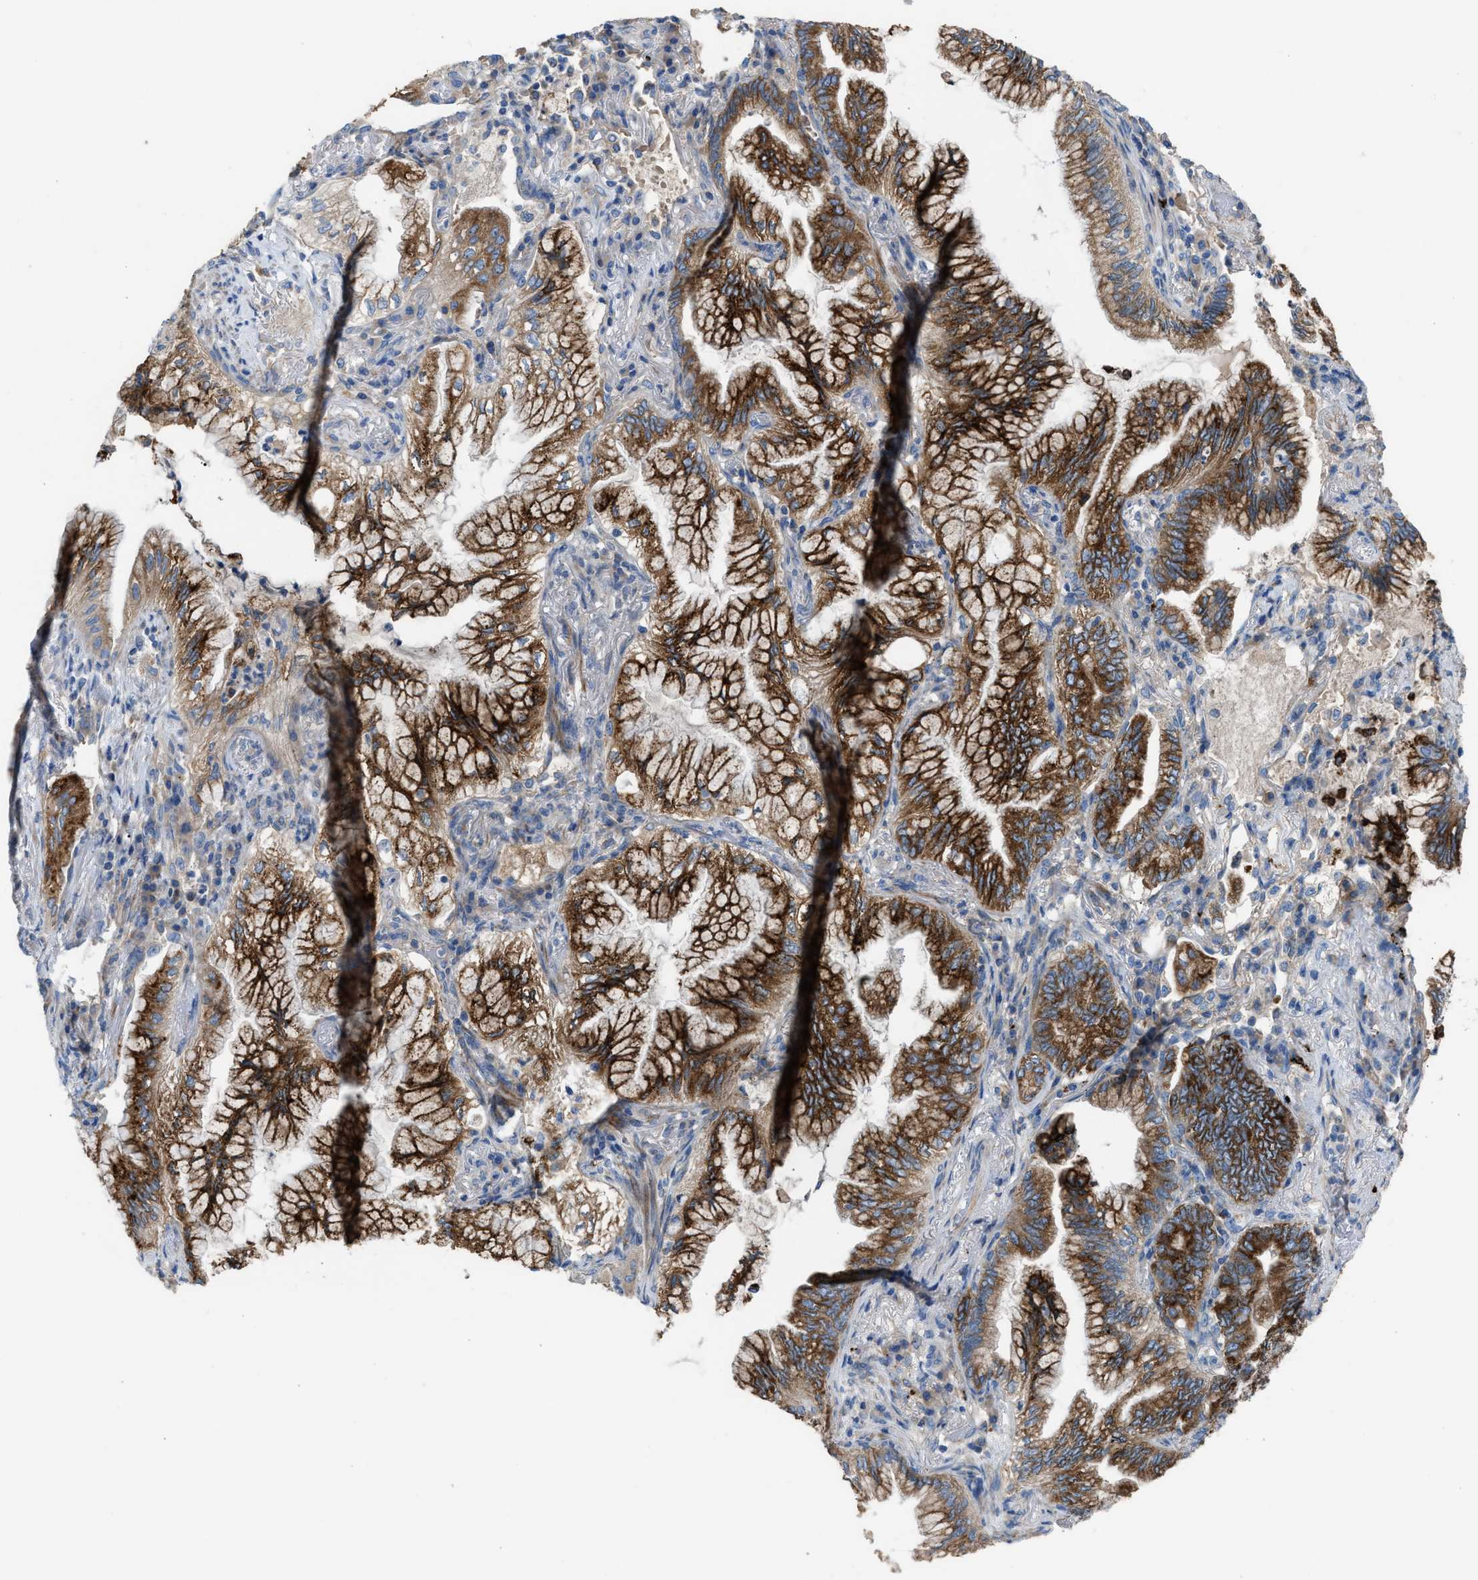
{"staining": {"intensity": "strong", "quantity": ">75%", "location": "cytoplasmic/membranous"}, "tissue": "lung cancer", "cell_type": "Tumor cells", "image_type": "cancer", "snomed": [{"axis": "morphology", "description": "Adenocarcinoma, NOS"}, {"axis": "topography", "description": "Lung"}], "caption": "Lung cancer (adenocarcinoma) stained for a protein (brown) exhibits strong cytoplasmic/membranous positive expression in about >75% of tumor cells.", "gene": "AOAH", "patient": {"sex": "female", "age": 70}}